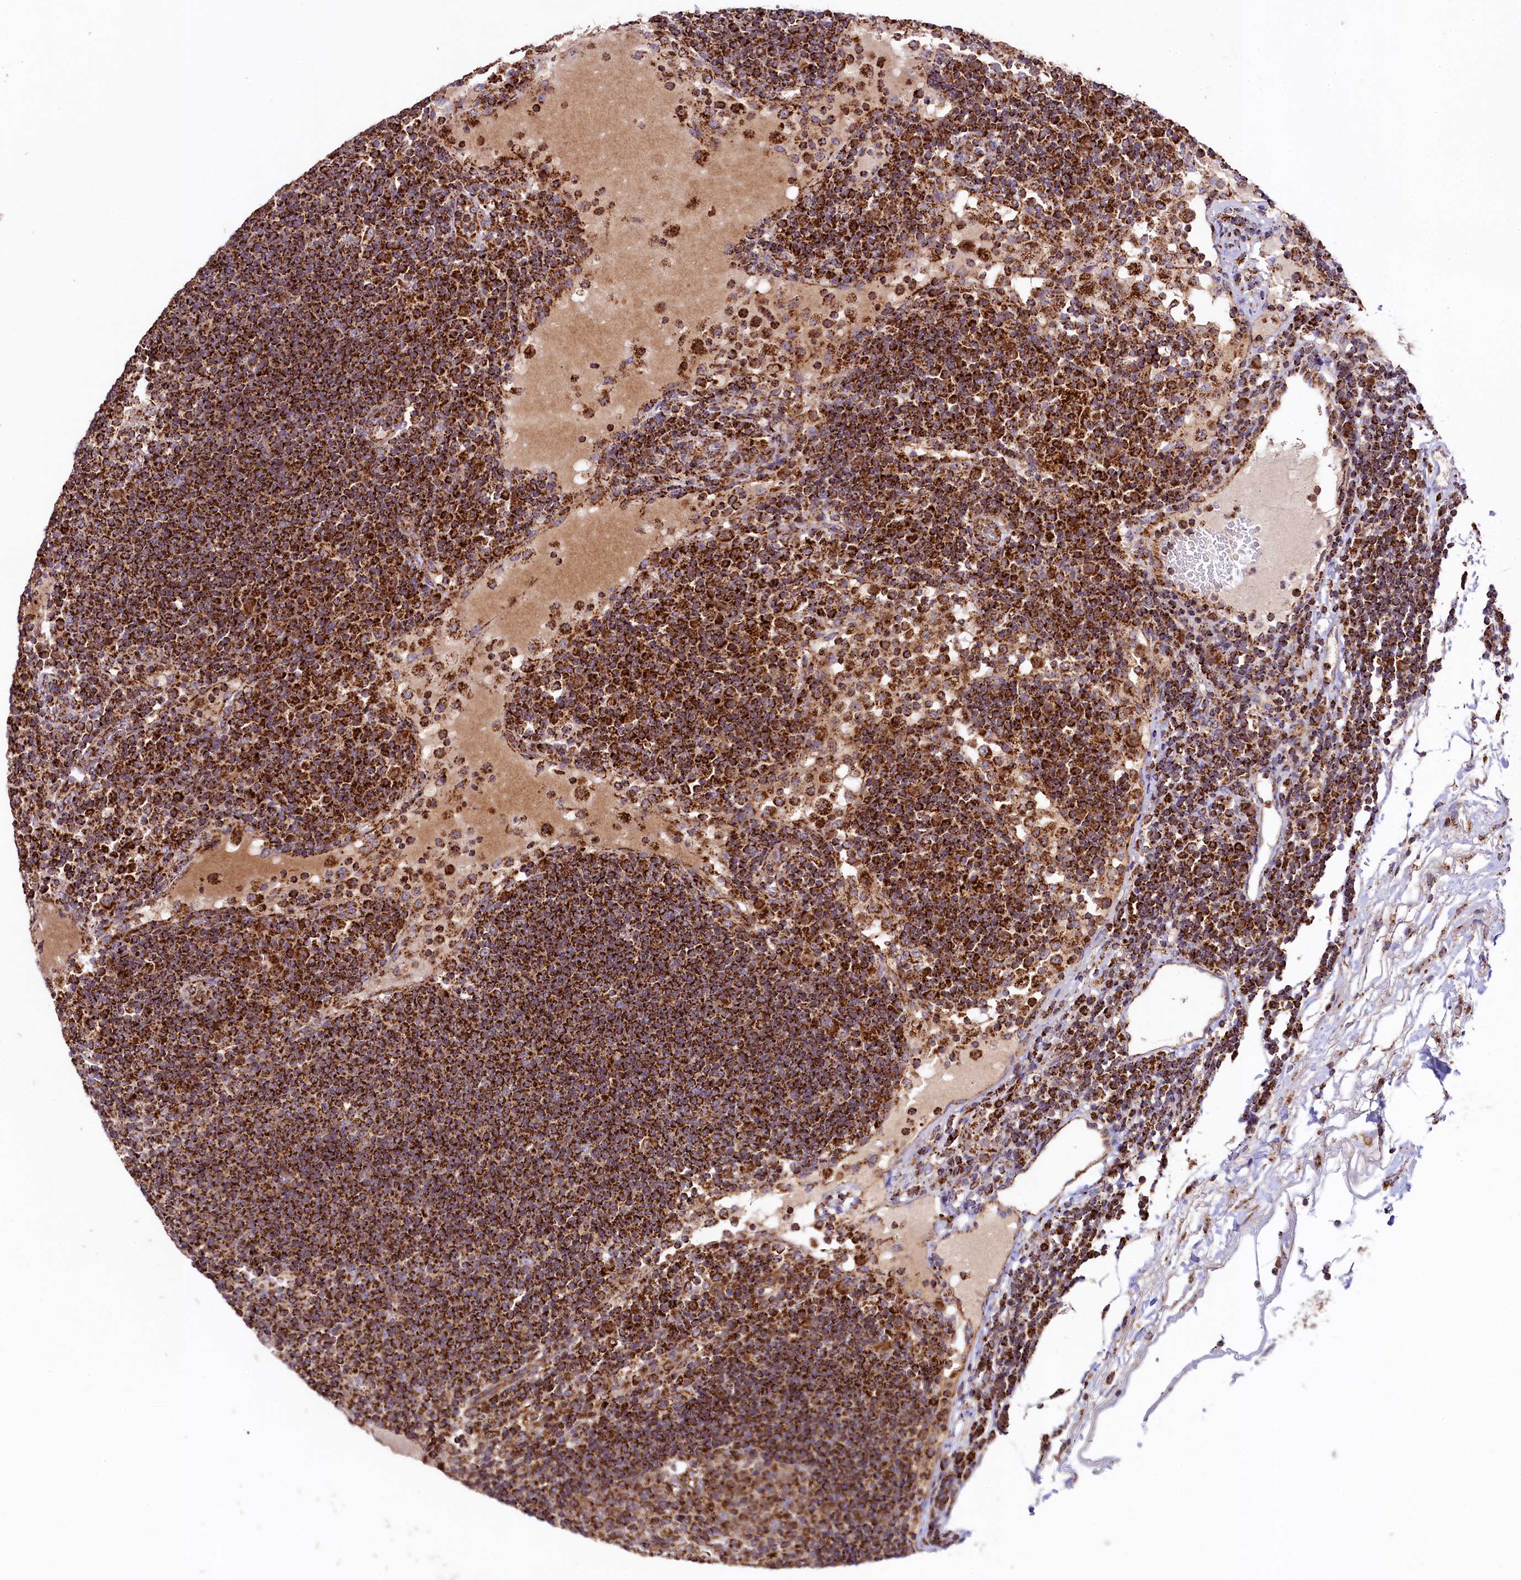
{"staining": {"intensity": "strong", "quantity": ">75%", "location": "cytoplasmic/membranous"}, "tissue": "lymph node", "cell_type": "Germinal center cells", "image_type": "normal", "snomed": [{"axis": "morphology", "description": "Normal tissue, NOS"}, {"axis": "topography", "description": "Lymph node"}], "caption": "Germinal center cells display high levels of strong cytoplasmic/membranous expression in about >75% of cells in normal human lymph node. Immunohistochemistry (ihc) stains the protein of interest in brown and the nuclei are stained blue.", "gene": "CLYBL", "patient": {"sex": "female", "age": 53}}